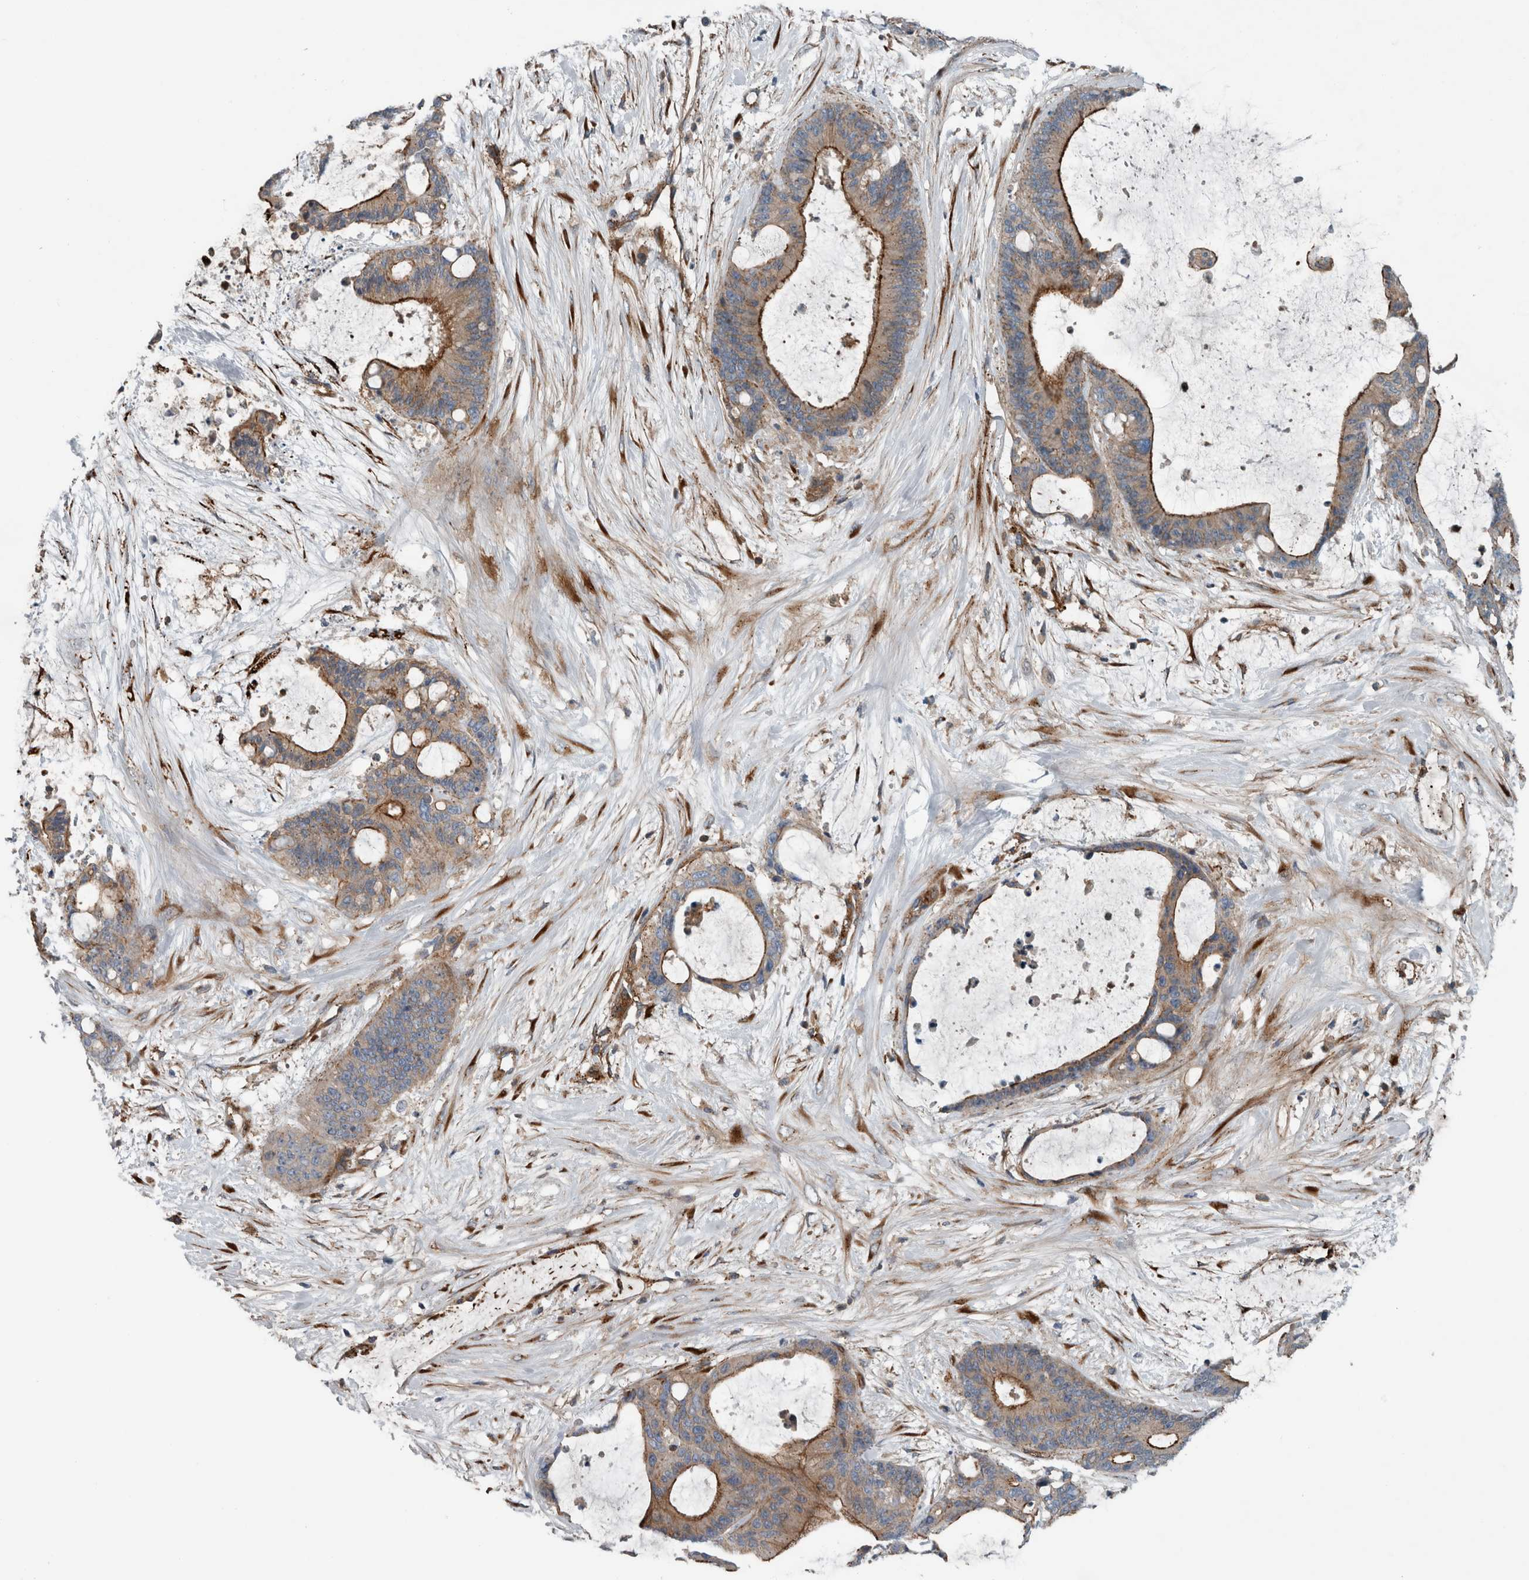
{"staining": {"intensity": "strong", "quantity": ">75%", "location": "cytoplasmic/membranous"}, "tissue": "liver cancer", "cell_type": "Tumor cells", "image_type": "cancer", "snomed": [{"axis": "morphology", "description": "Cholangiocarcinoma"}, {"axis": "topography", "description": "Liver"}], "caption": "IHC image of human liver cholangiocarcinoma stained for a protein (brown), which displays high levels of strong cytoplasmic/membranous expression in about >75% of tumor cells.", "gene": "GLT8D2", "patient": {"sex": "female", "age": 73}}